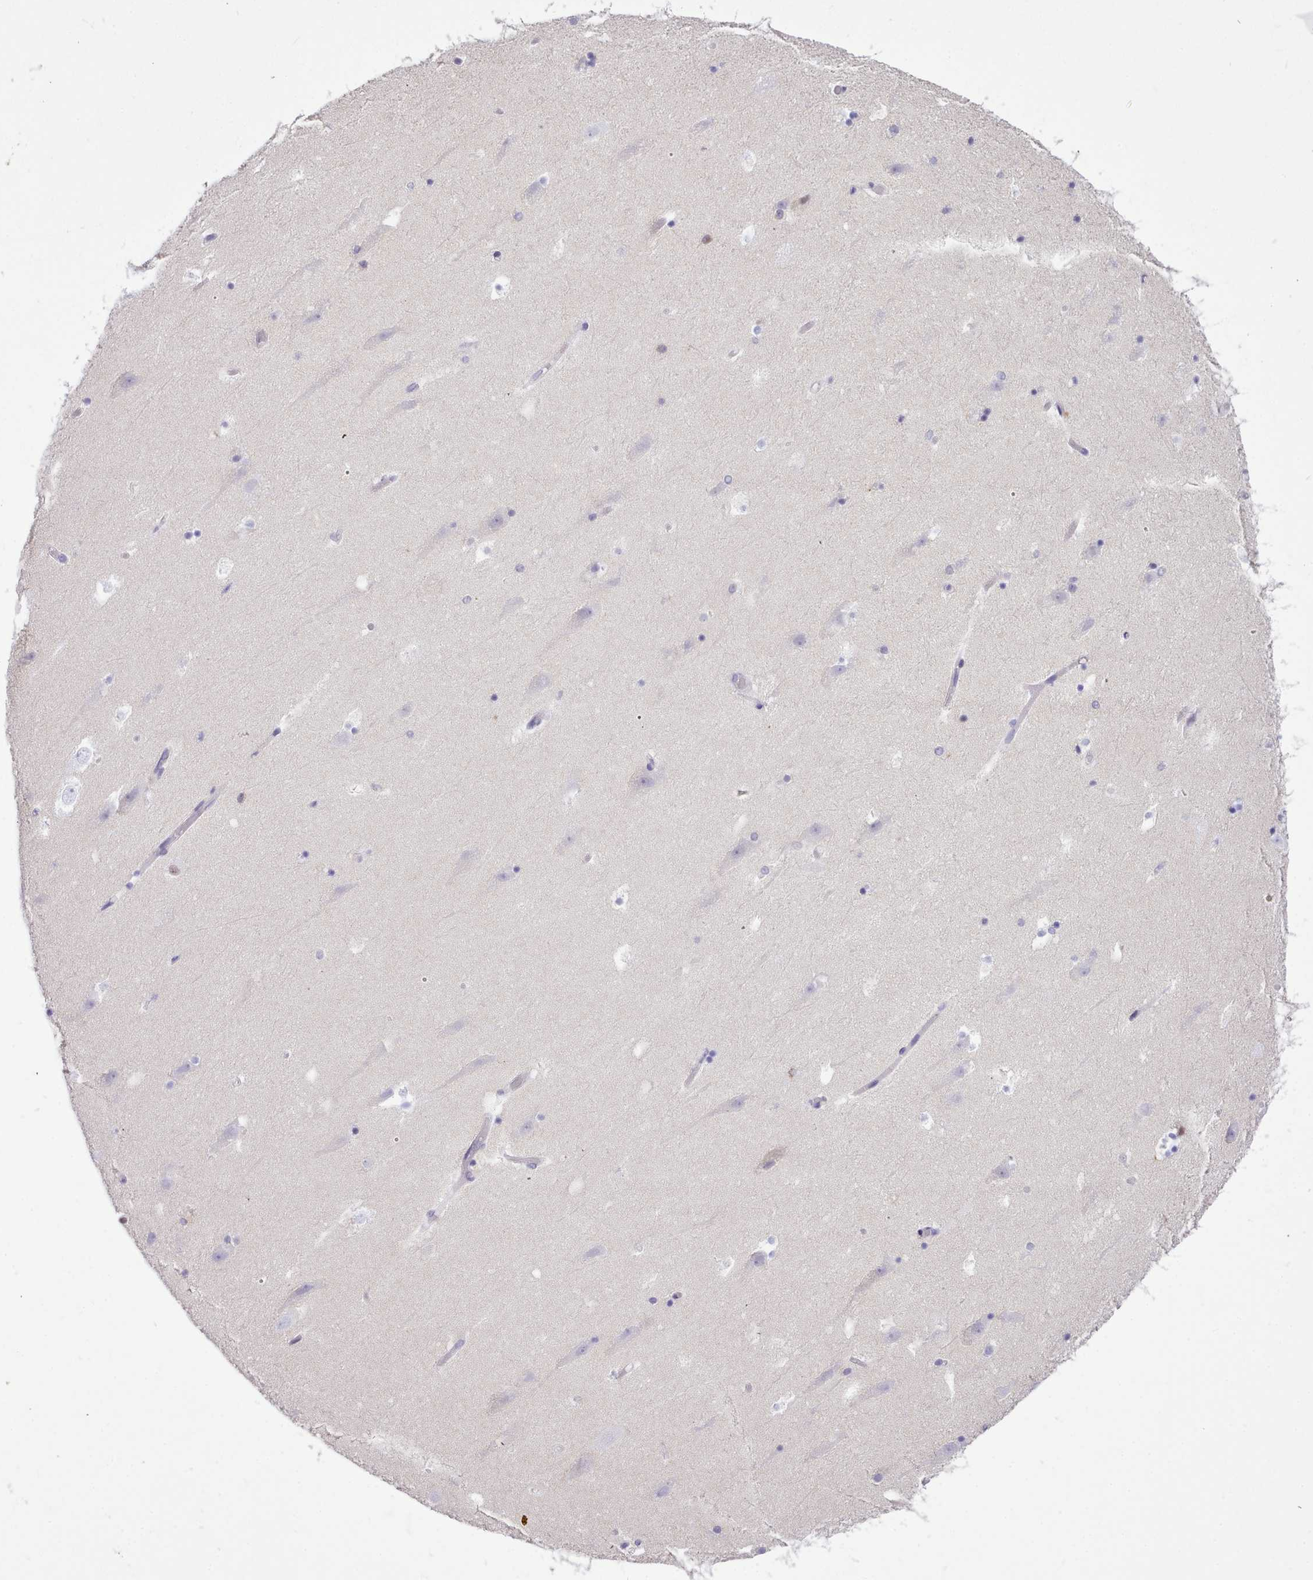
{"staining": {"intensity": "negative", "quantity": "none", "location": "none"}, "tissue": "hippocampus", "cell_type": "Glial cells", "image_type": "normal", "snomed": [{"axis": "morphology", "description": "Normal tissue, NOS"}, {"axis": "topography", "description": "Hippocampus"}], "caption": "The histopathology image shows no staining of glial cells in normal hippocampus.", "gene": "LRRC37A2", "patient": {"sex": "female", "age": 52}}